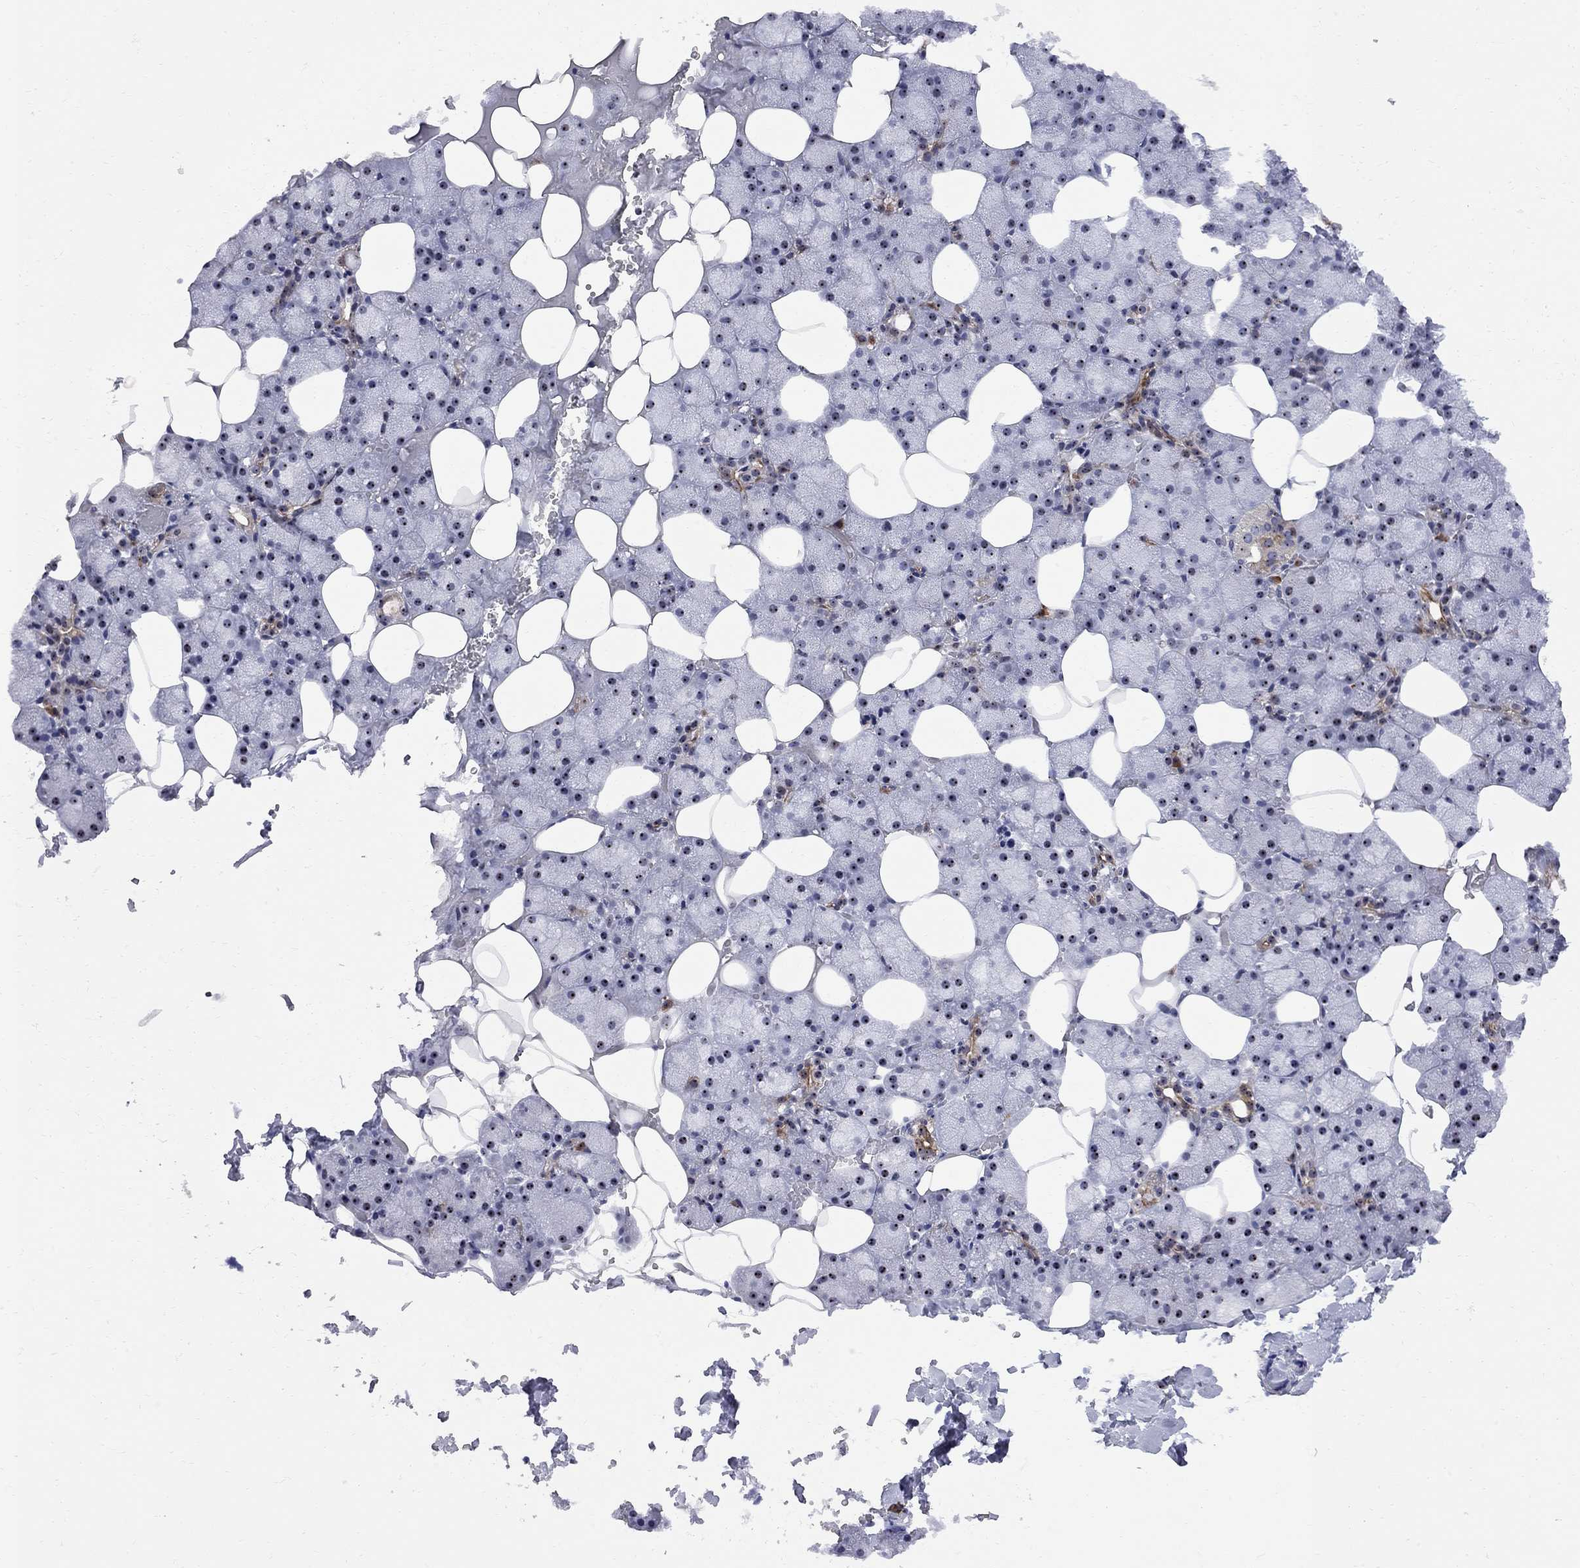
{"staining": {"intensity": "moderate", "quantity": "<25%", "location": "cytoplasmic/membranous"}, "tissue": "salivary gland", "cell_type": "Glandular cells", "image_type": "normal", "snomed": [{"axis": "morphology", "description": "Normal tissue, NOS"}, {"axis": "topography", "description": "Salivary gland"}], "caption": "Moderate cytoplasmic/membranous protein expression is identified in approximately <25% of glandular cells in salivary gland. The staining was performed using DAB (3,3'-diaminobenzidine), with brown indicating positive protein expression. Nuclei are stained blue with hematoxylin.", "gene": "DHX33", "patient": {"sex": "male", "age": 38}}